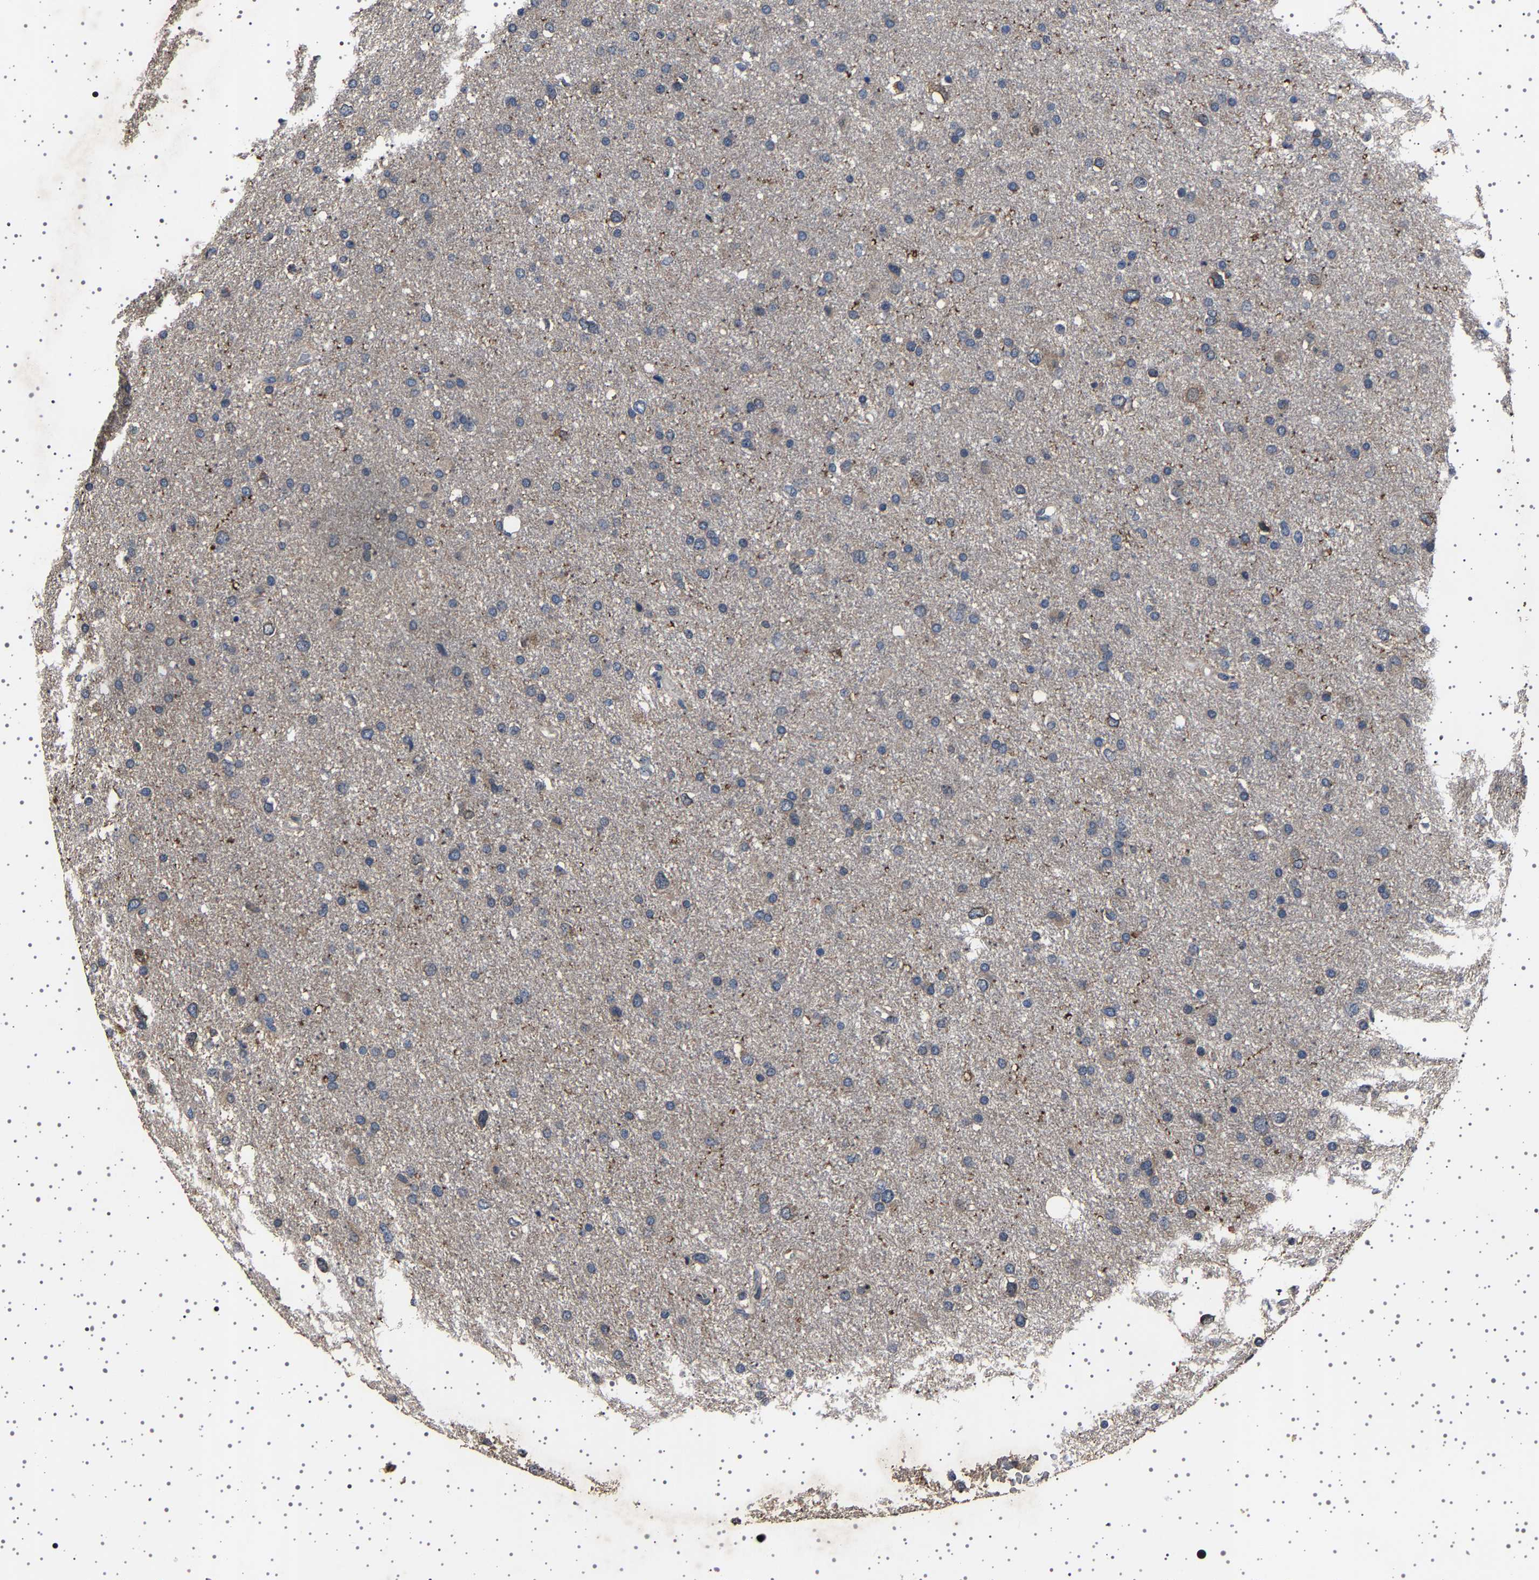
{"staining": {"intensity": "negative", "quantity": "none", "location": "none"}, "tissue": "glioma", "cell_type": "Tumor cells", "image_type": "cancer", "snomed": [{"axis": "morphology", "description": "Glioma, malignant, Low grade"}, {"axis": "topography", "description": "Brain"}], "caption": "Micrograph shows no protein positivity in tumor cells of low-grade glioma (malignant) tissue.", "gene": "NCKAP1", "patient": {"sex": "female", "age": 37}}